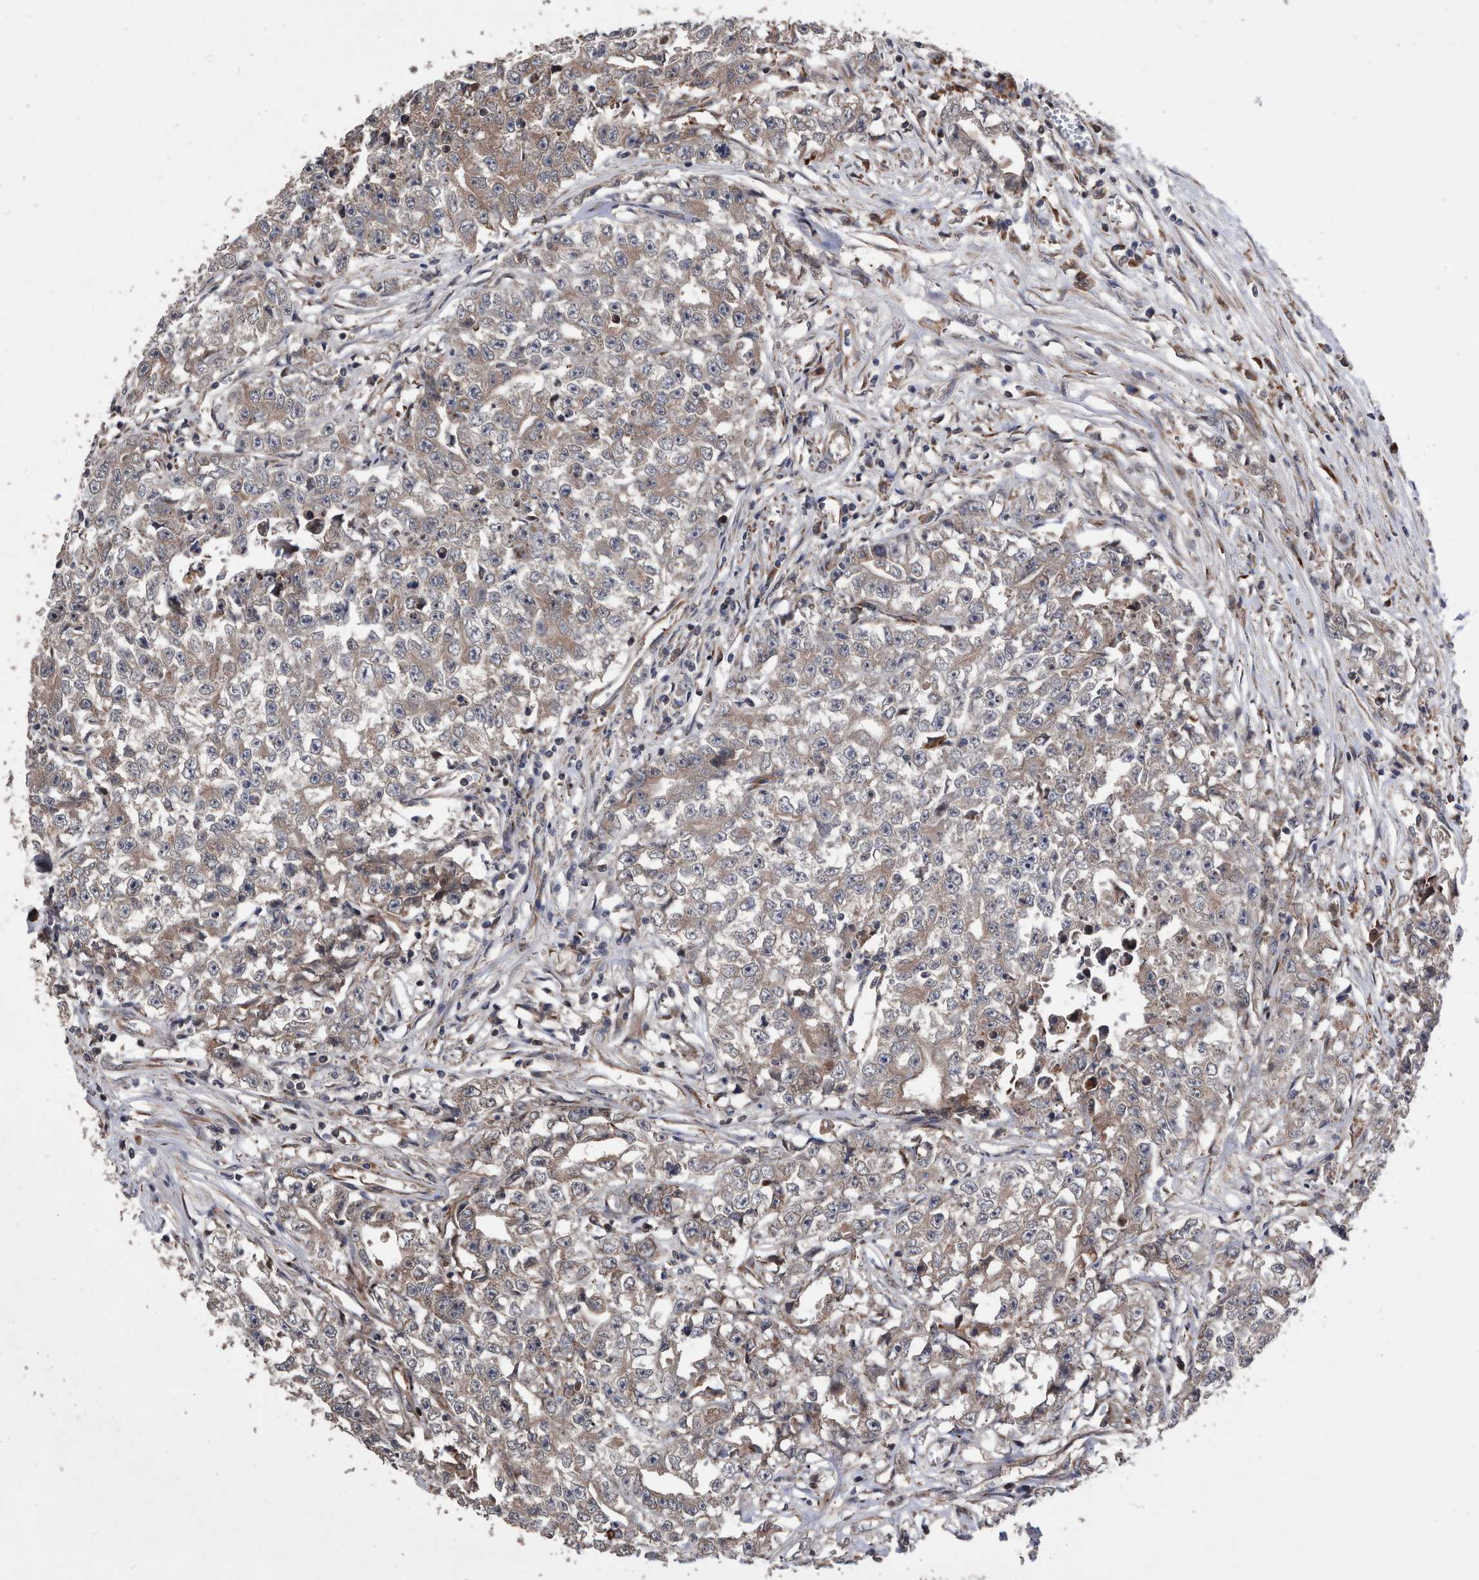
{"staining": {"intensity": "weak", "quantity": "<25%", "location": "cytoplasmic/membranous"}, "tissue": "testis cancer", "cell_type": "Tumor cells", "image_type": "cancer", "snomed": [{"axis": "morphology", "description": "Seminoma, NOS"}, {"axis": "morphology", "description": "Carcinoma, Embryonal, NOS"}, {"axis": "topography", "description": "Testis"}], "caption": "Immunohistochemistry (IHC) of human testis cancer (seminoma) reveals no staining in tumor cells.", "gene": "SERINC2", "patient": {"sex": "male", "age": 43}}